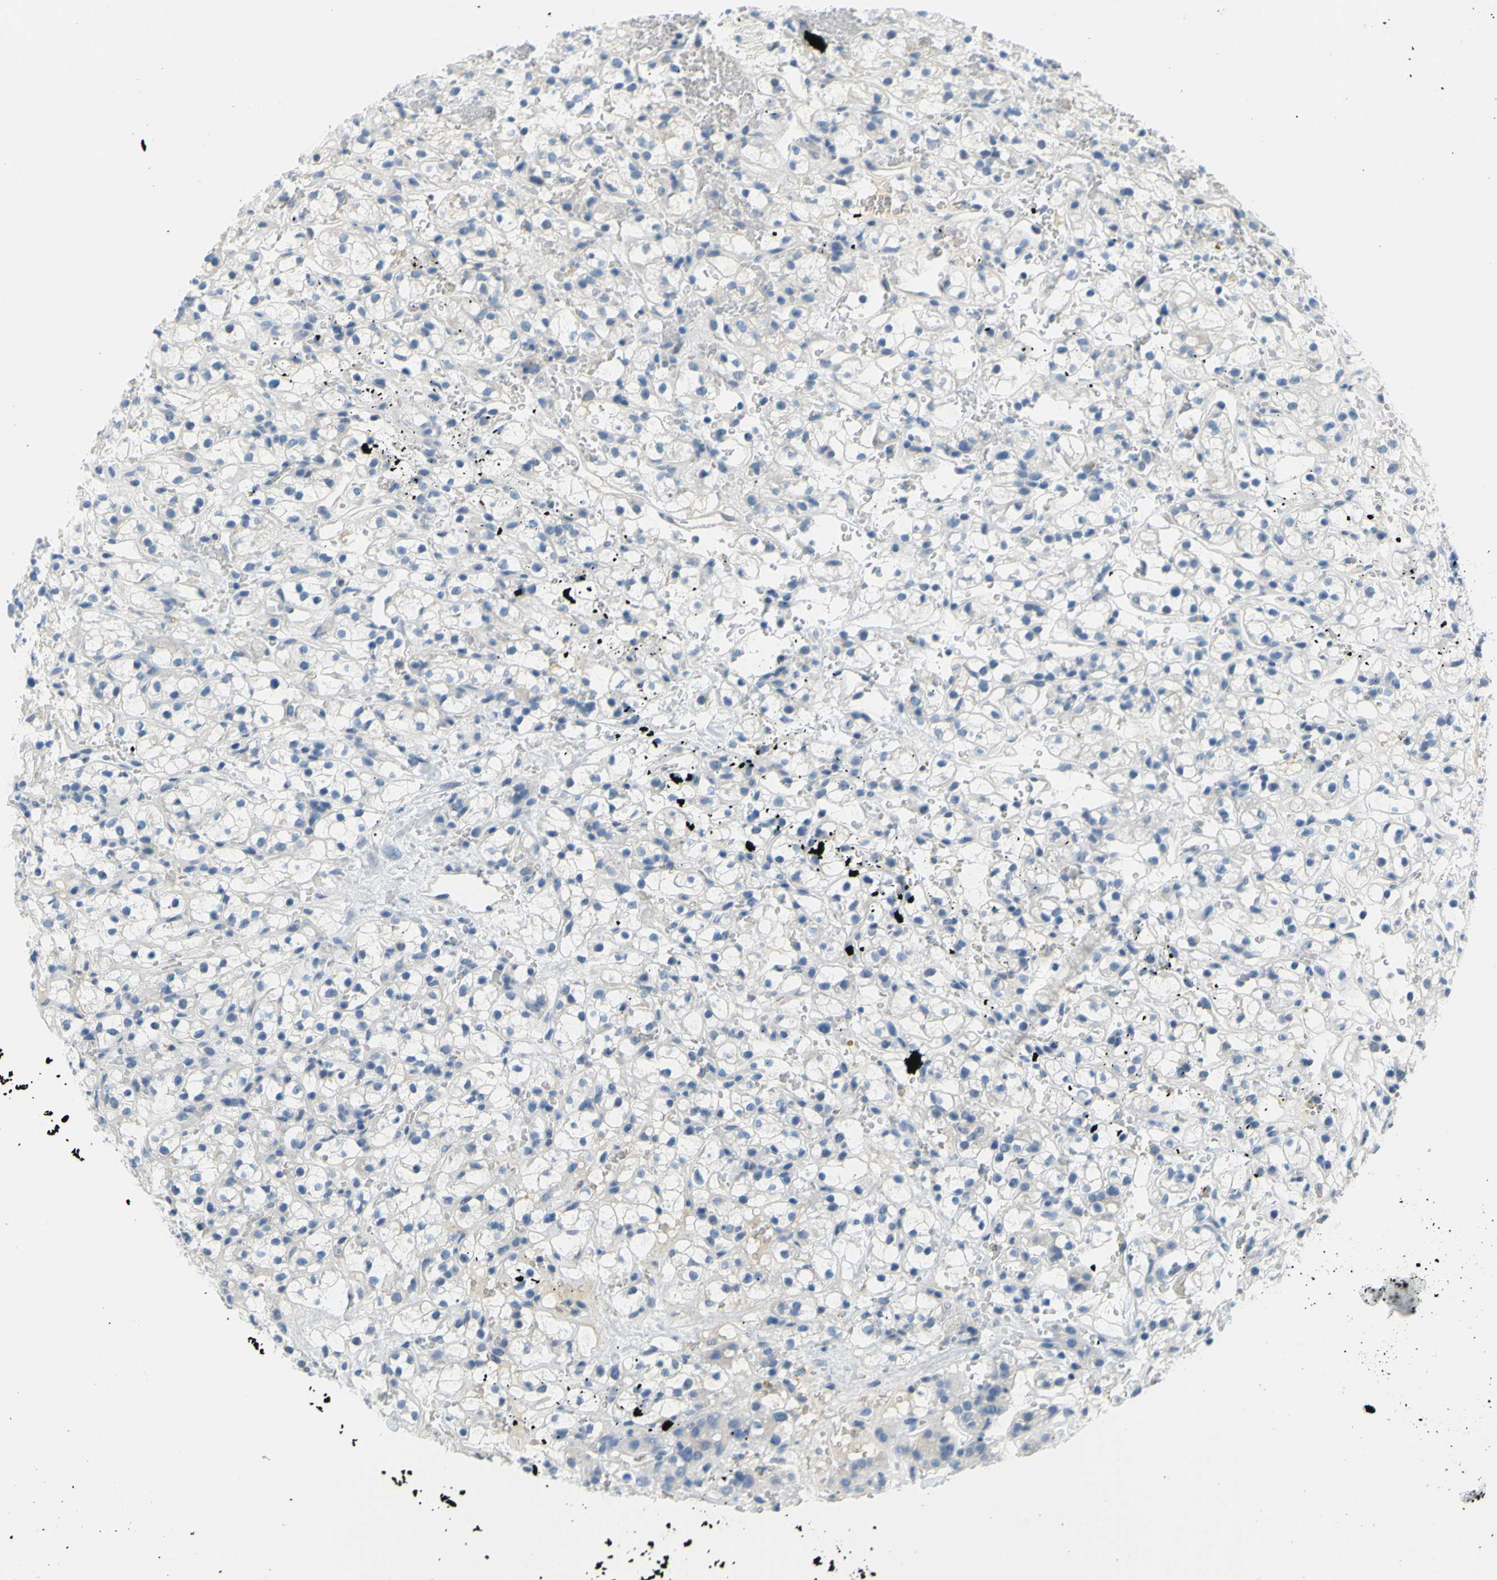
{"staining": {"intensity": "negative", "quantity": "none", "location": "none"}, "tissue": "renal cancer", "cell_type": "Tumor cells", "image_type": "cancer", "snomed": [{"axis": "morphology", "description": "Adenocarcinoma, NOS"}, {"axis": "topography", "description": "Kidney"}], "caption": "Immunohistochemical staining of human adenocarcinoma (renal) shows no significant positivity in tumor cells.", "gene": "DCT", "patient": {"sex": "male", "age": 61}}